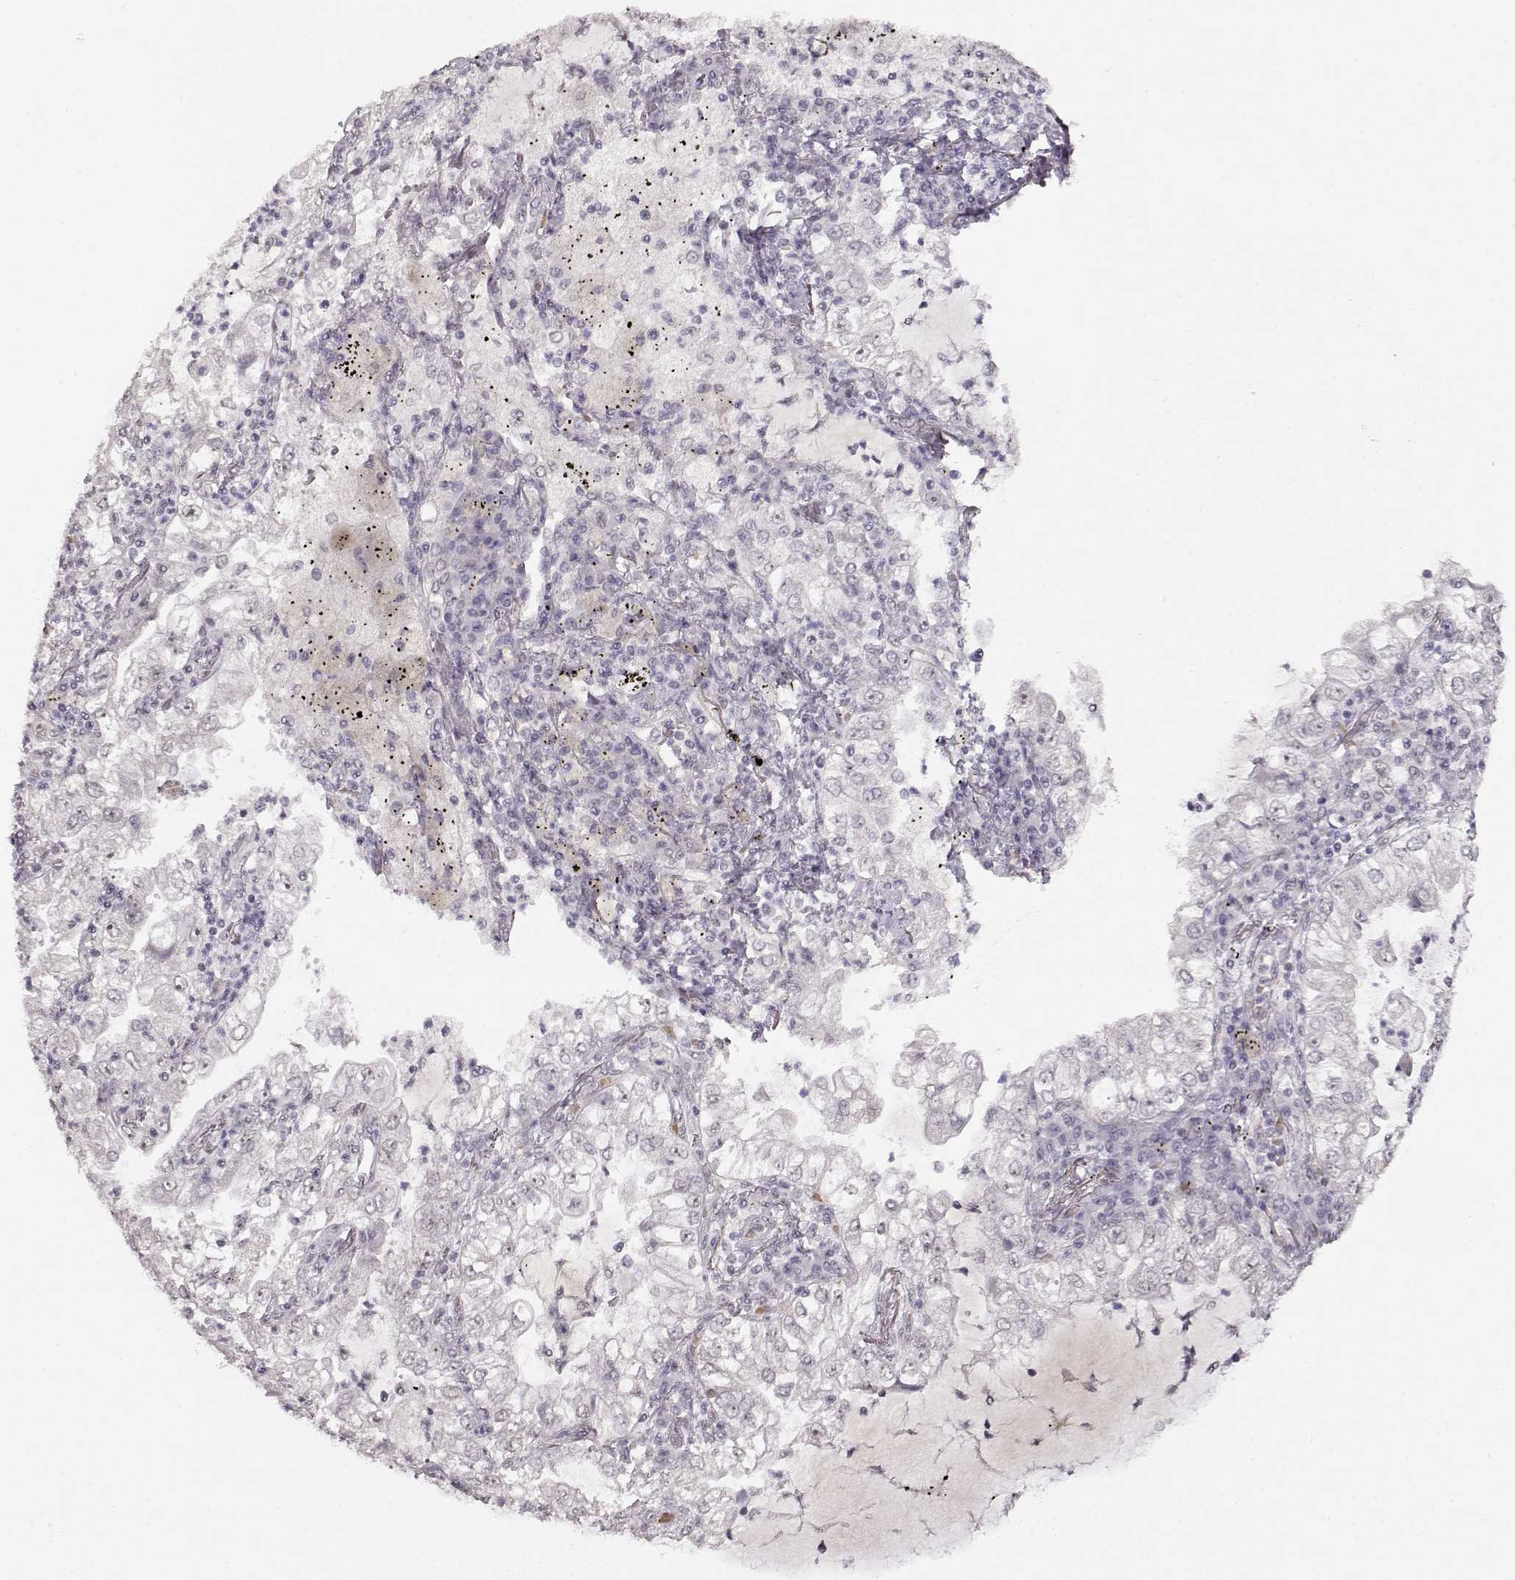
{"staining": {"intensity": "negative", "quantity": "none", "location": "none"}, "tissue": "lung cancer", "cell_type": "Tumor cells", "image_type": "cancer", "snomed": [{"axis": "morphology", "description": "Adenocarcinoma, NOS"}, {"axis": "topography", "description": "Lung"}], "caption": "Tumor cells are negative for protein expression in human adenocarcinoma (lung).", "gene": "PCP4", "patient": {"sex": "female", "age": 73}}